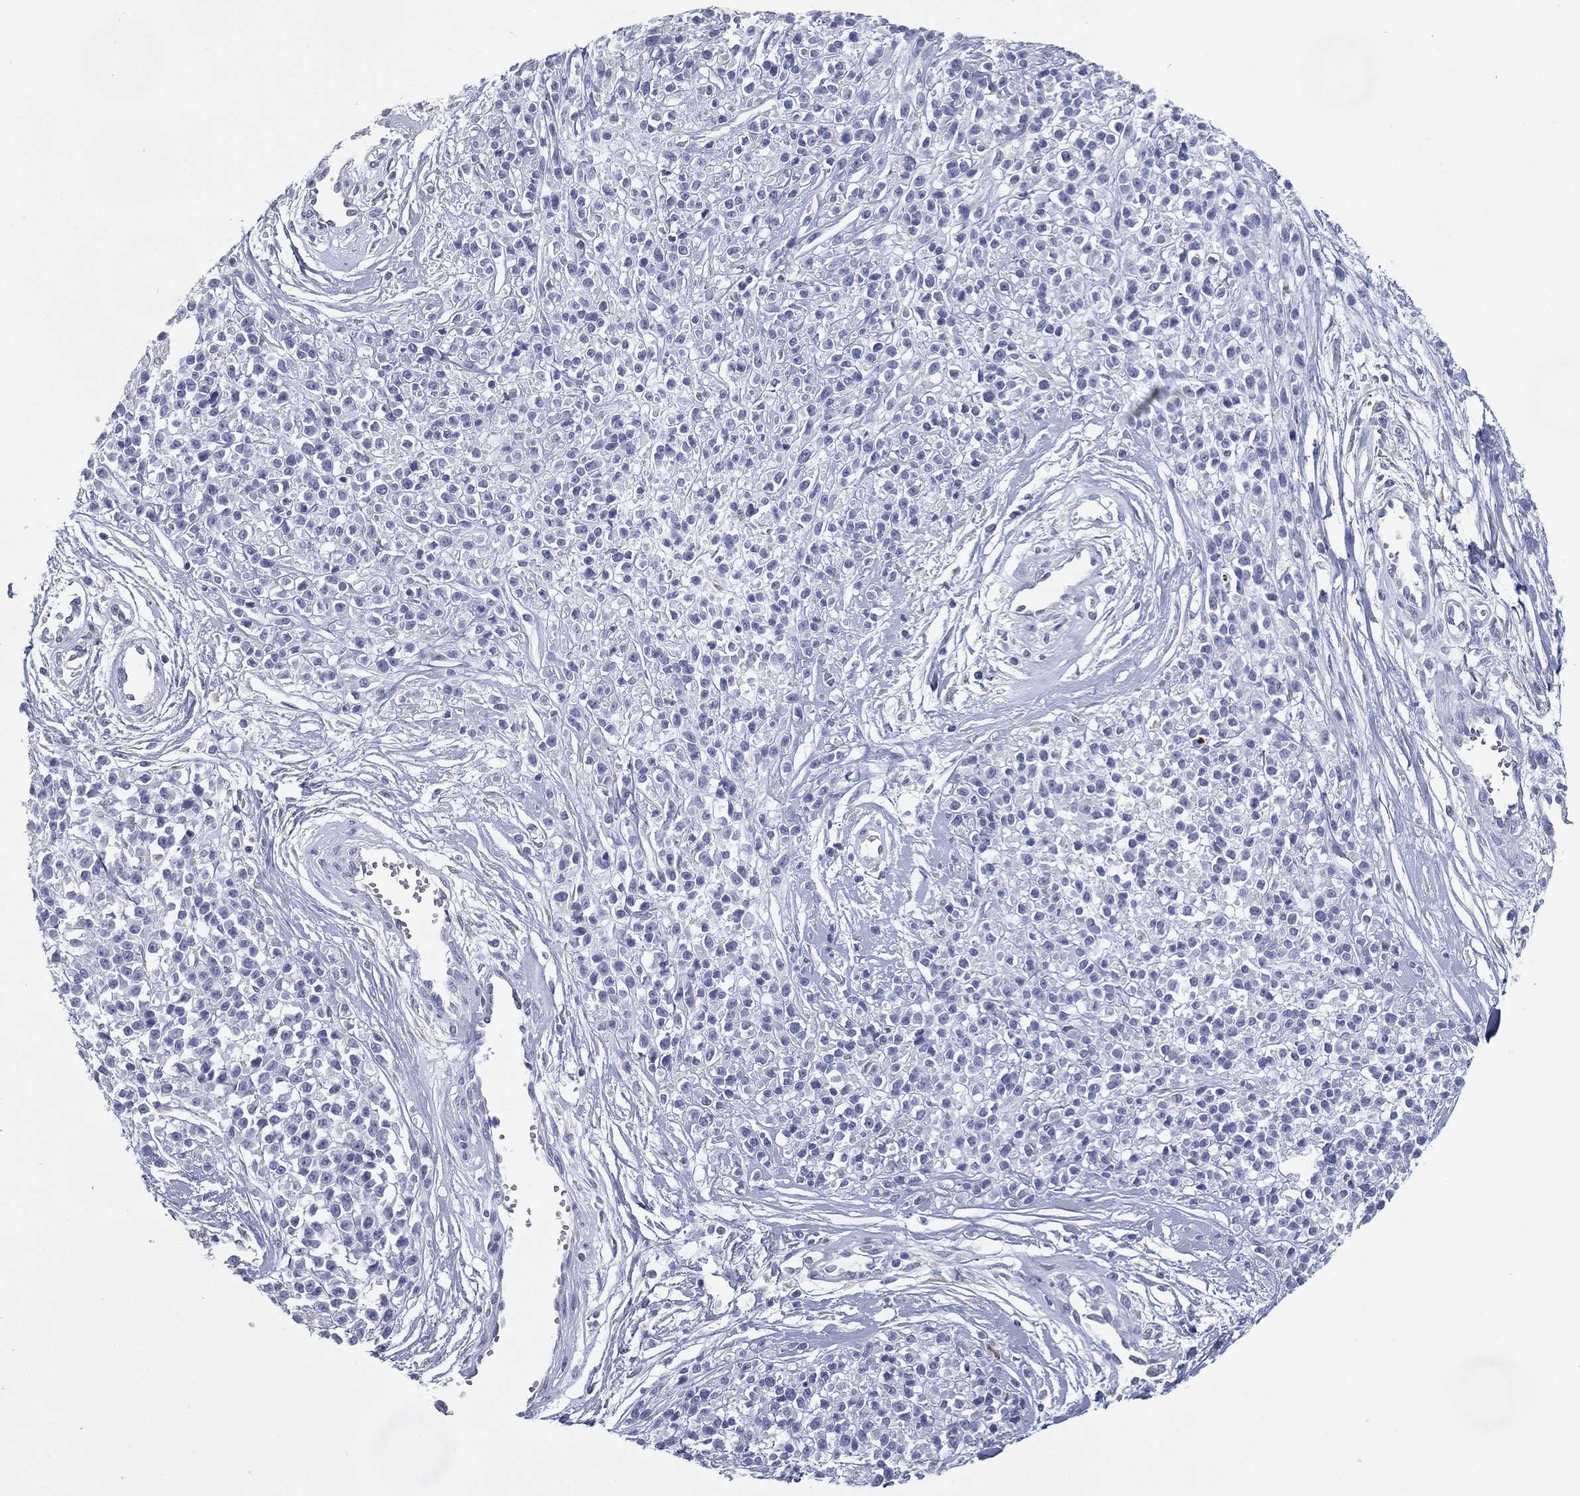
{"staining": {"intensity": "negative", "quantity": "none", "location": "none"}, "tissue": "melanoma", "cell_type": "Tumor cells", "image_type": "cancer", "snomed": [{"axis": "morphology", "description": "Malignant melanoma, NOS"}, {"axis": "topography", "description": "Skin"}, {"axis": "topography", "description": "Skin of trunk"}], "caption": "Micrograph shows no significant protein staining in tumor cells of melanoma. (IHC, brightfield microscopy, high magnification).", "gene": "C19orf18", "patient": {"sex": "male", "age": 74}}